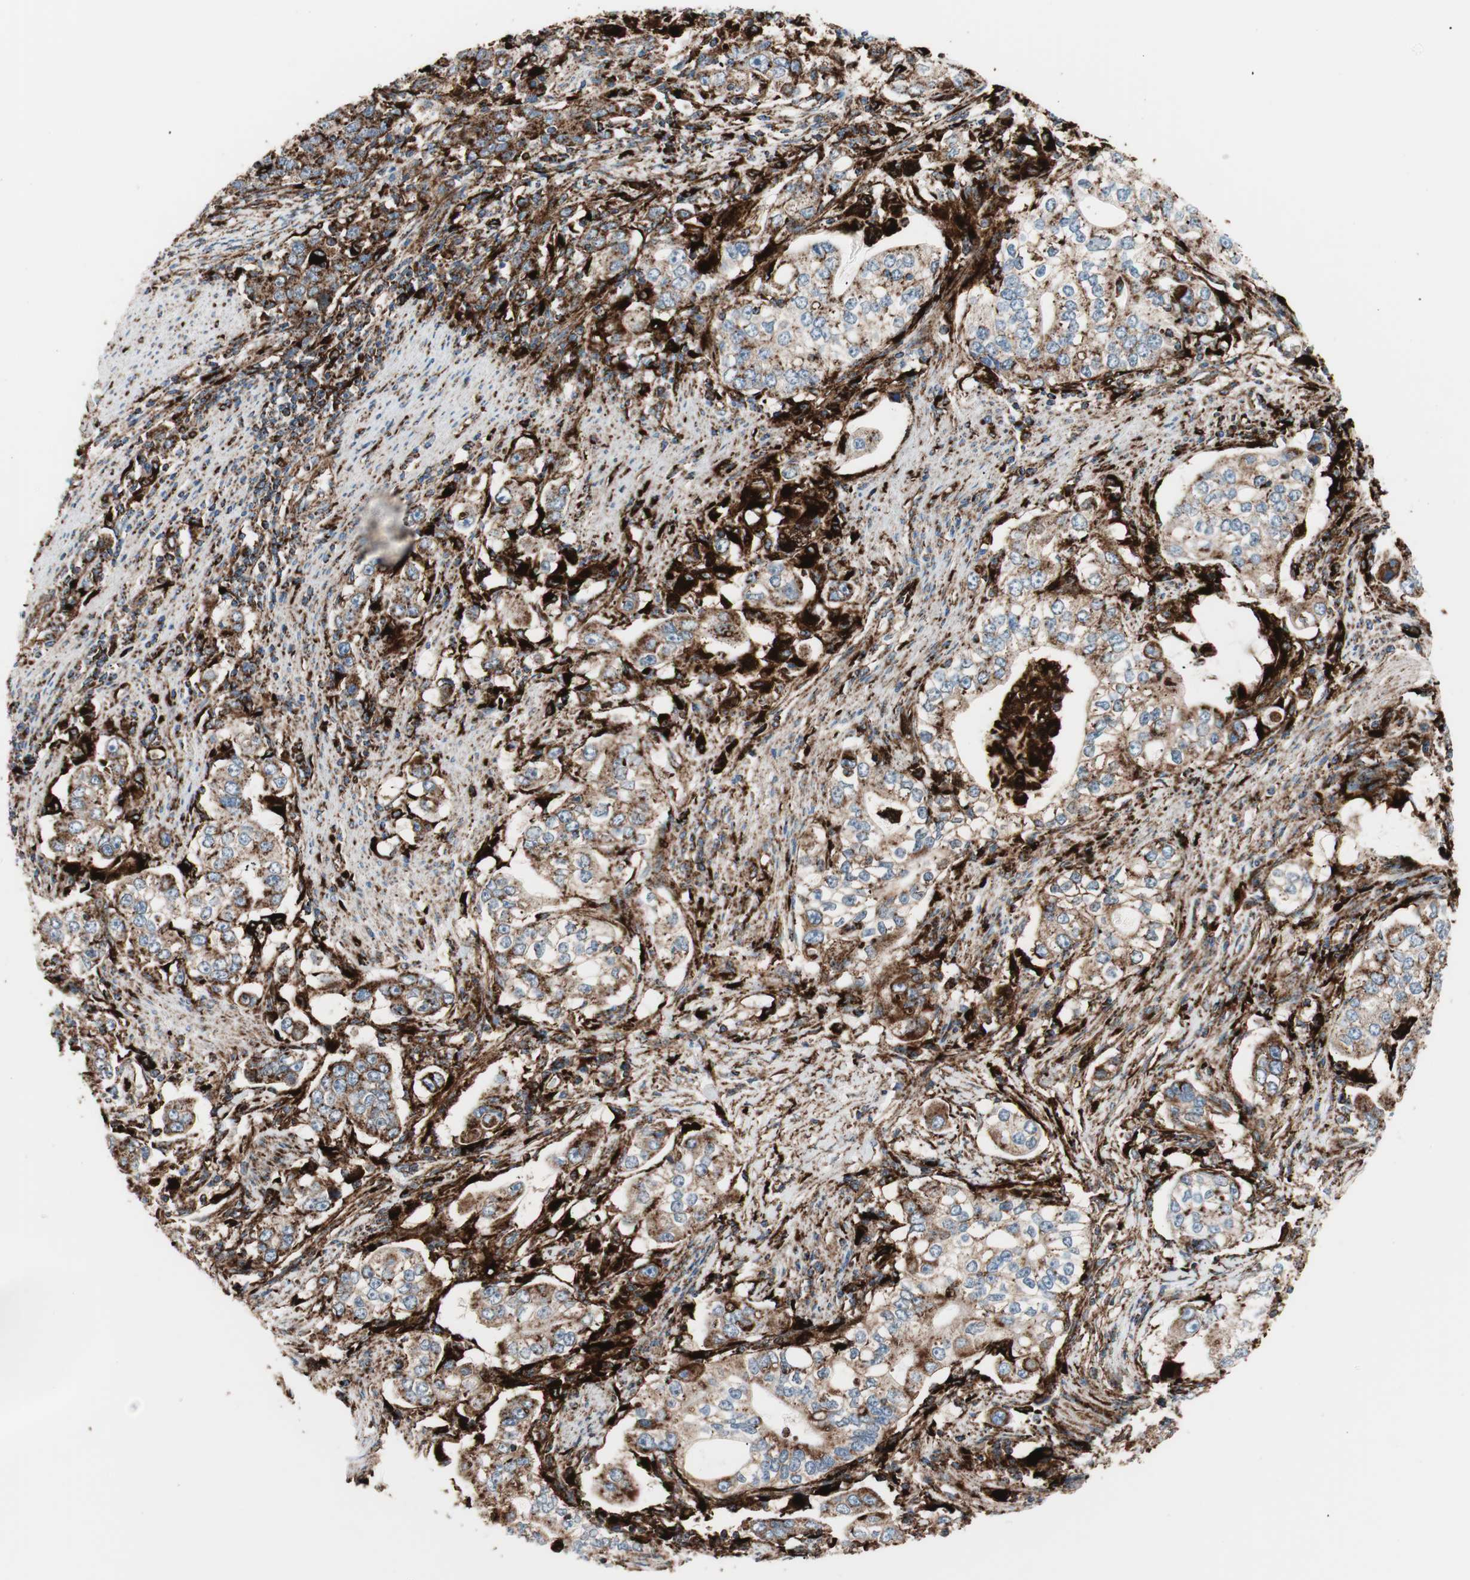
{"staining": {"intensity": "strong", "quantity": ">75%", "location": "cytoplasmic/membranous"}, "tissue": "stomach cancer", "cell_type": "Tumor cells", "image_type": "cancer", "snomed": [{"axis": "morphology", "description": "Adenocarcinoma, NOS"}, {"axis": "topography", "description": "Stomach, lower"}], "caption": "Stomach cancer (adenocarcinoma) tissue exhibits strong cytoplasmic/membranous positivity in approximately >75% of tumor cells (DAB (3,3'-diaminobenzidine) = brown stain, brightfield microscopy at high magnification).", "gene": "LAMP1", "patient": {"sex": "female", "age": 72}}